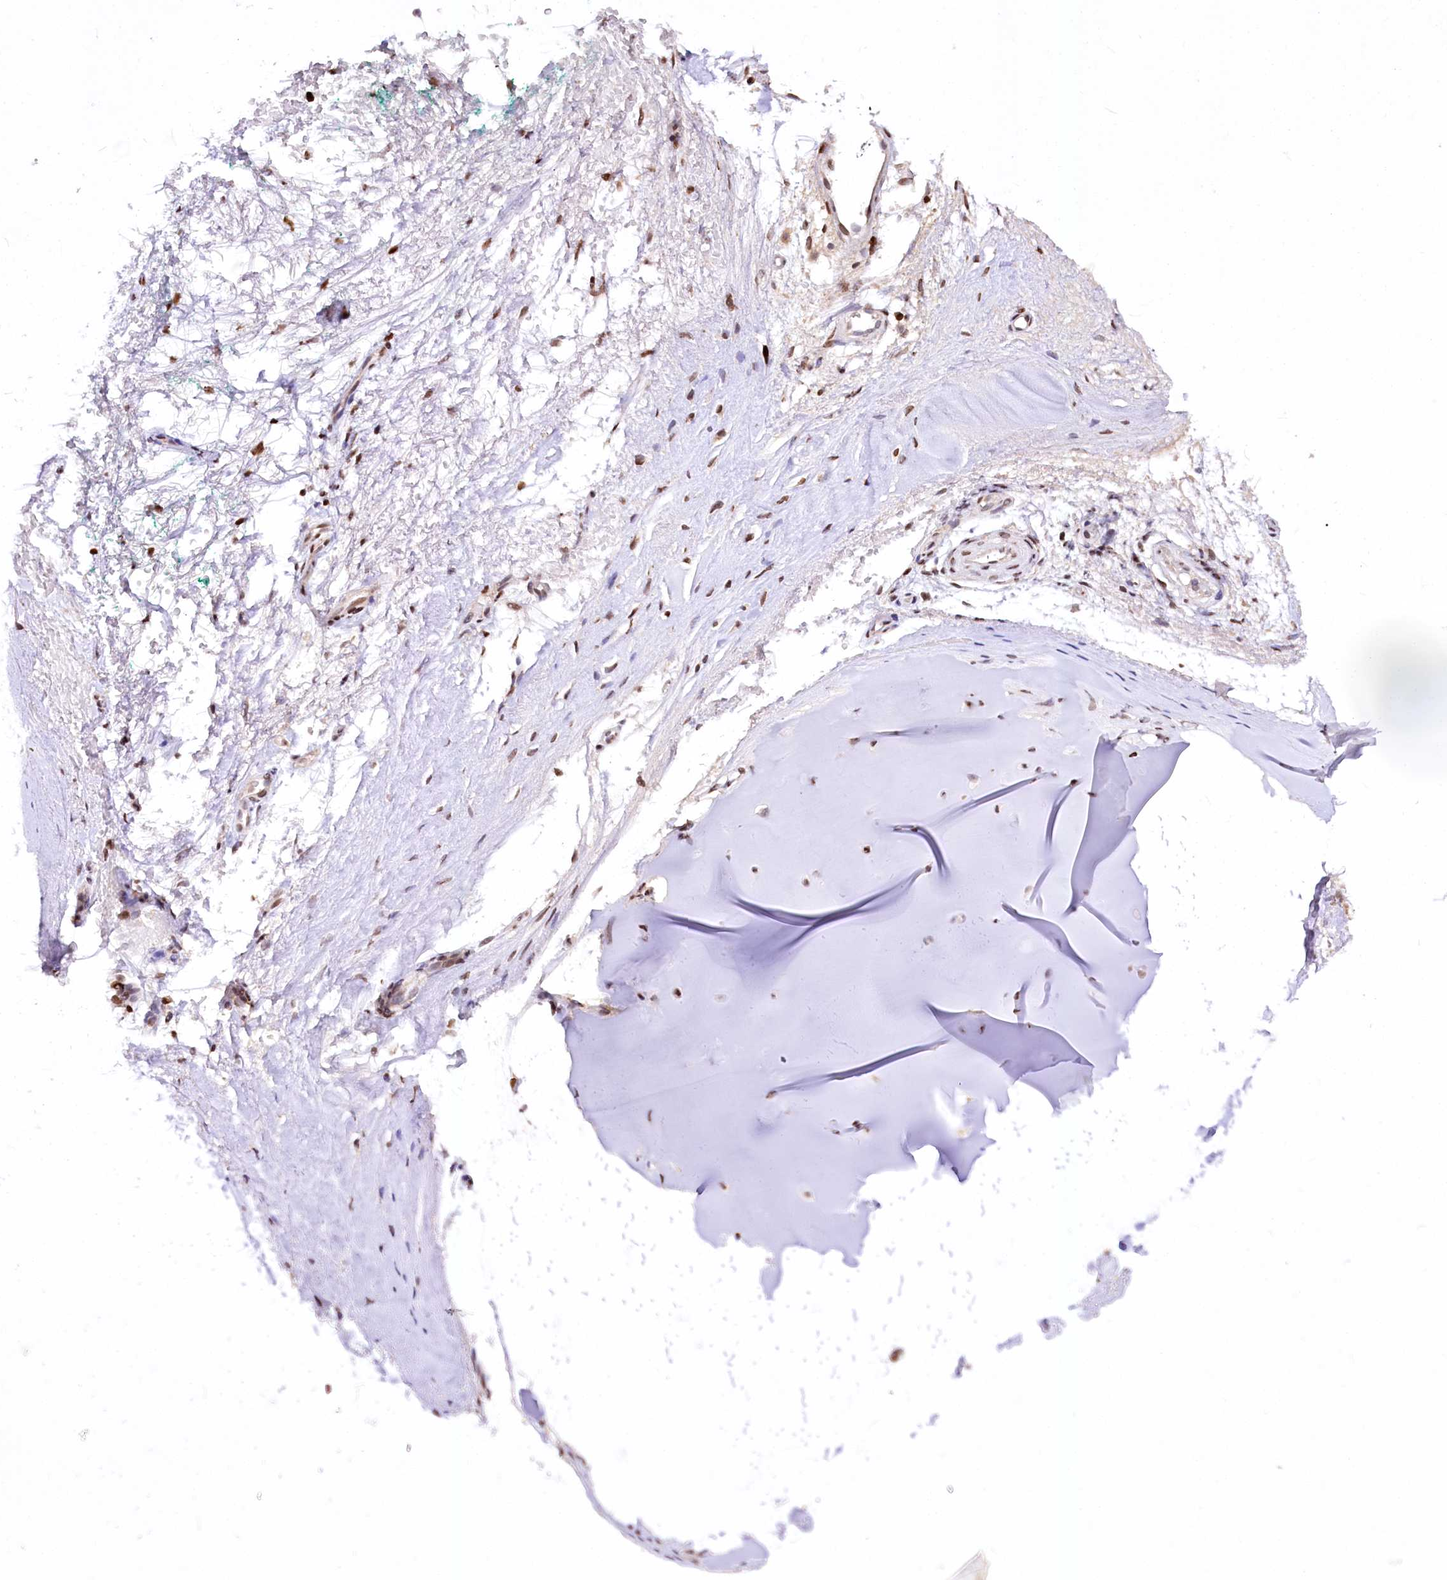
{"staining": {"intensity": "strong", "quantity": ">75%", "location": "nuclear"}, "tissue": "adipose tissue", "cell_type": "Adipocytes", "image_type": "normal", "snomed": [{"axis": "morphology", "description": "Normal tissue, NOS"}, {"axis": "morphology", "description": "Basal cell carcinoma"}, {"axis": "topography", "description": "Cartilage tissue"}, {"axis": "topography", "description": "Nasopharynx"}, {"axis": "topography", "description": "Oral tissue"}], "caption": "Human adipose tissue stained with a brown dye demonstrates strong nuclear positive staining in approximately >75% of adipocytes.", "gene": "ZFYVE27", "patient": {"sex": "female", "age": 77}}